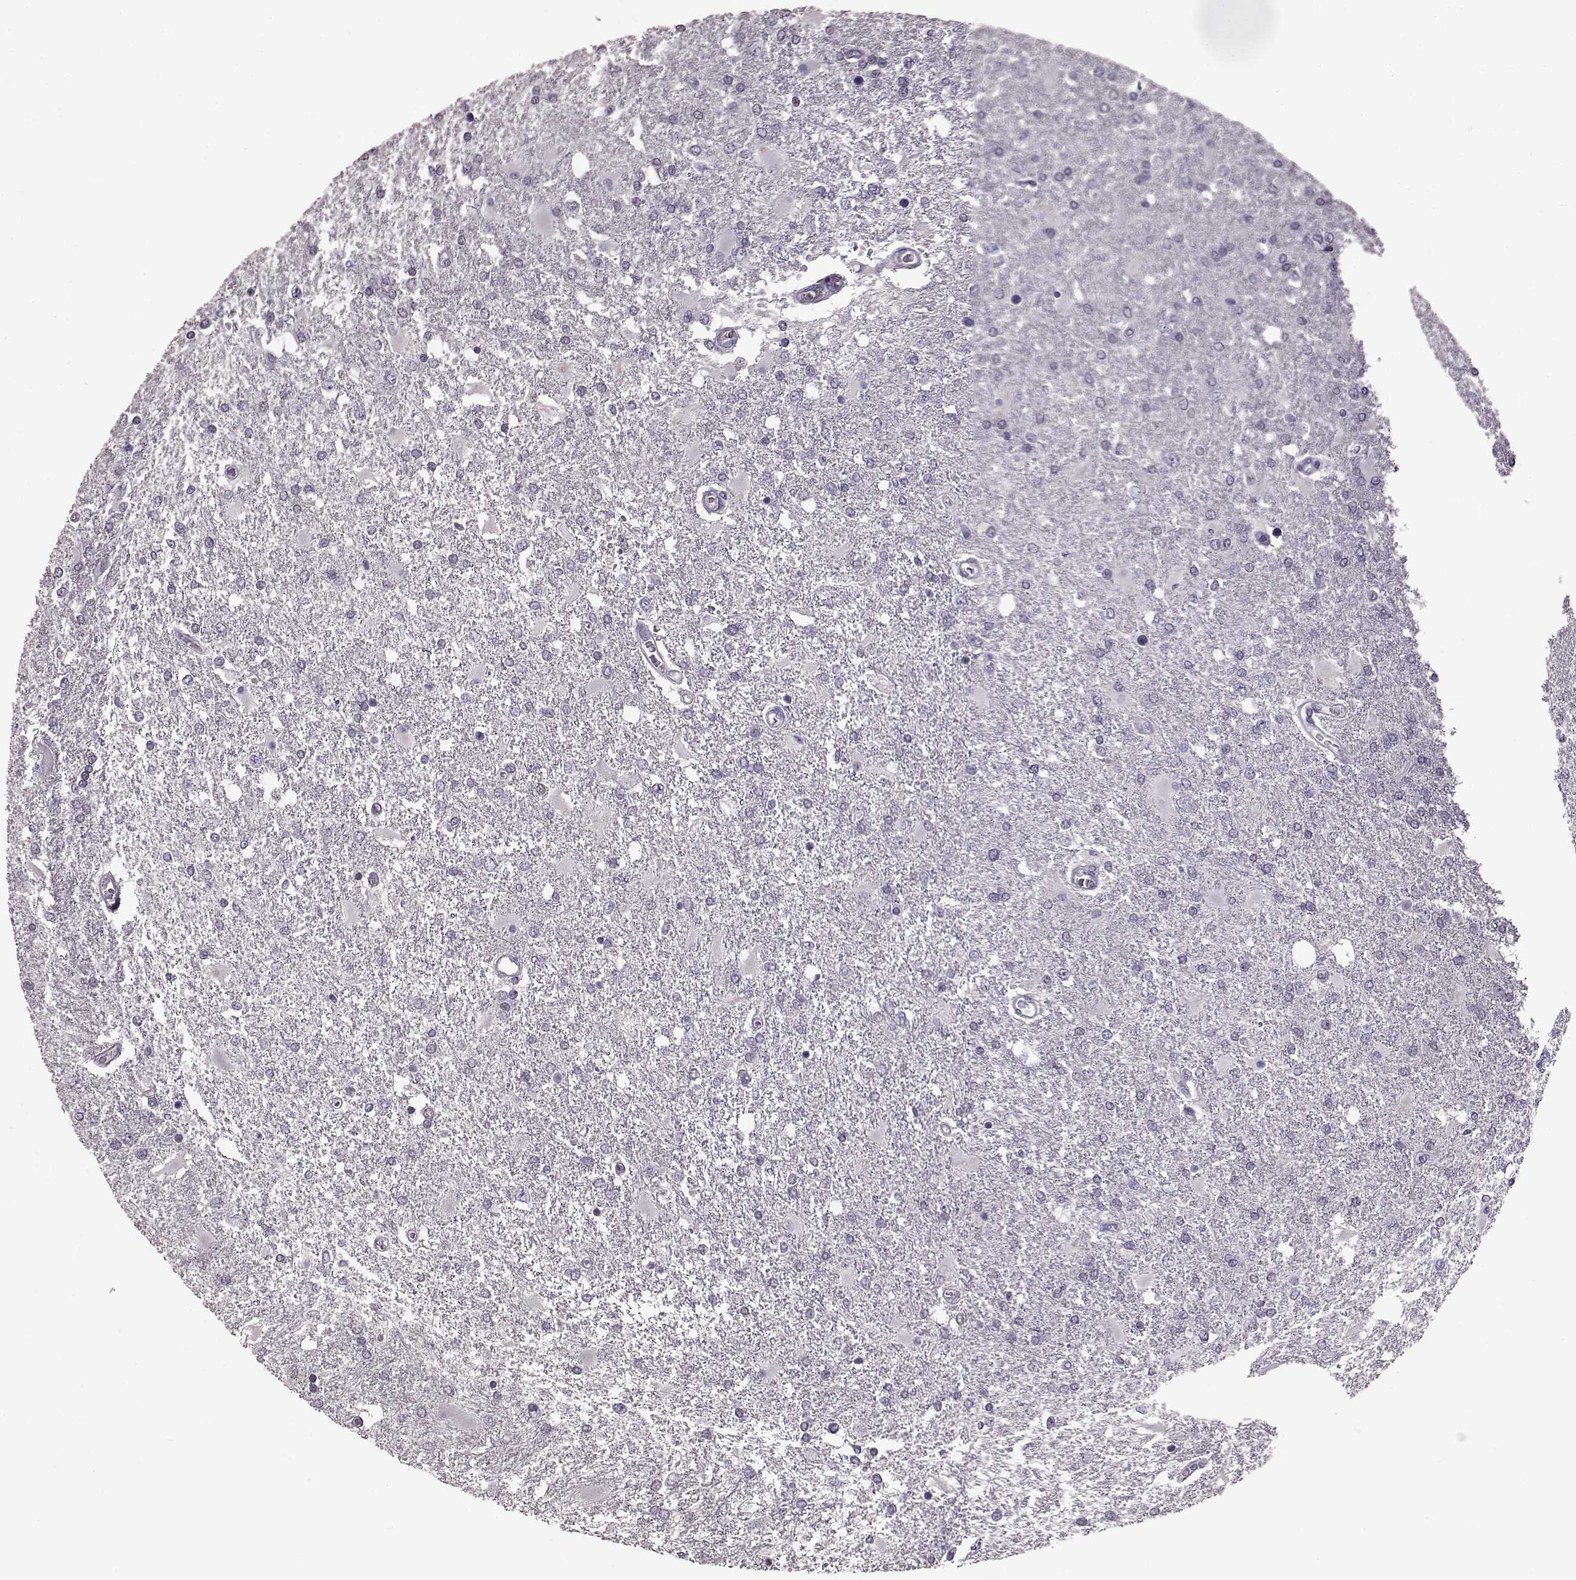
{"staining": {"intensity": "negative", "quantity": "none", "location": "none"}, "tissue": "glioma", "cell_type": "Tumor cells", "image_type": "cancer", "snomed": [{"axis": "morphology", "description": "Glioma, malignant, High grade"}, {"axis": "topography", "description": "Cerebral cortex"}], "caption": "Micrograph shows no protein positivity in tumor cells of high-grade glioma (malignant) tissue.", "gene": "TSKS", "patient": {"sex": "male", "age": 79}}